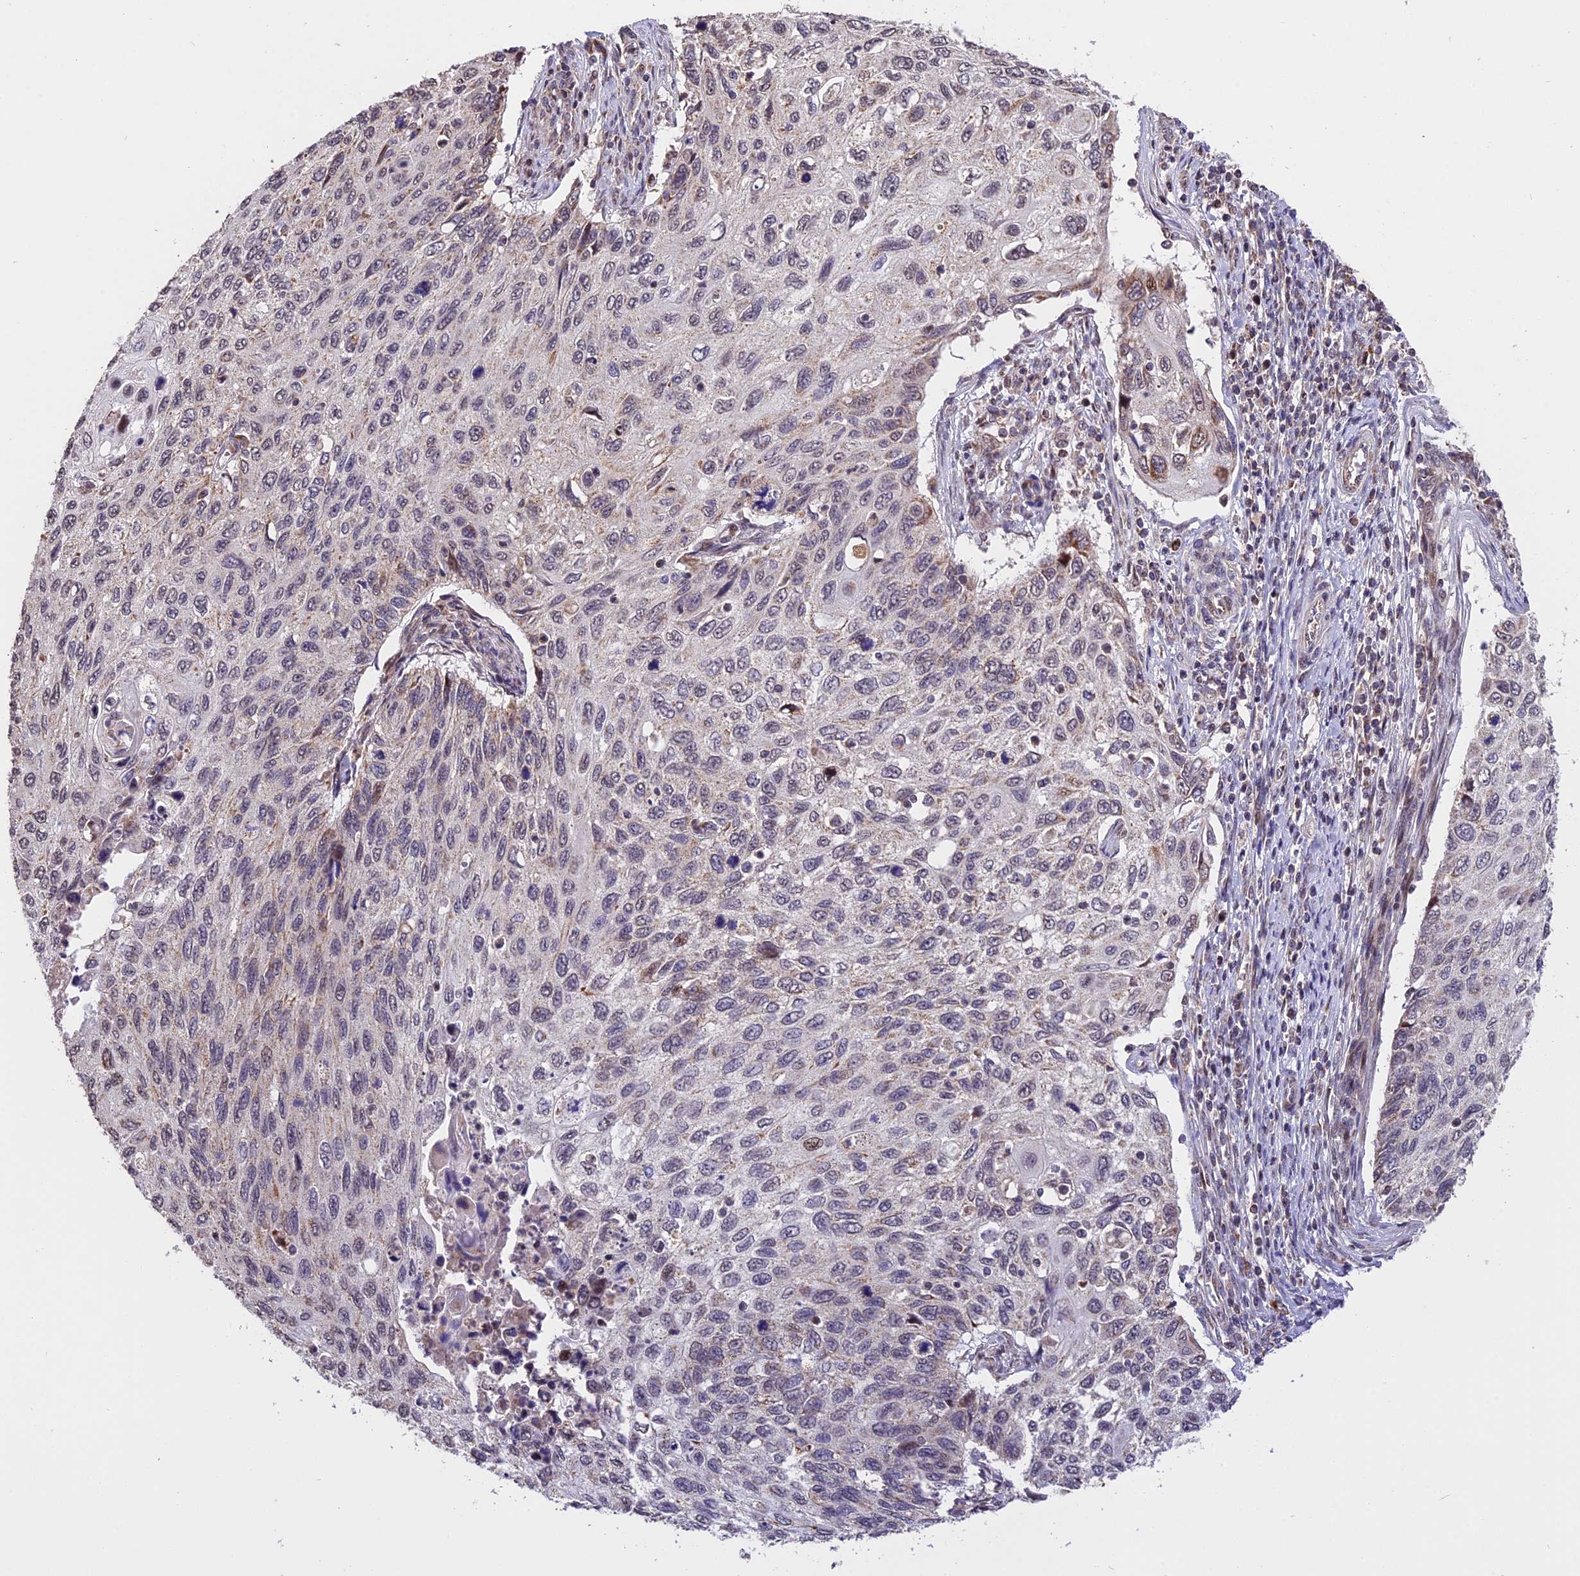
{"staining": {"intensity": "weak", "quantity": "<25%", "location": "cytoplasmic/membranous,nuclear"}, "tissue": "cervical cancer", "cell_type": "Tumor cells", "image_type": "cancer", "snomed": [{"axis": "morphology", "description": "Squamous cell carcinoma, NOS"}, {"axis": "topography", "description": "Cervix"}], "caption": "IHC of human squamous cell carcinoma (cervical) demonstrates no expression in tumor cells.", "gene": "RERGL", "patient": {"sex": "female", "age": 70}}